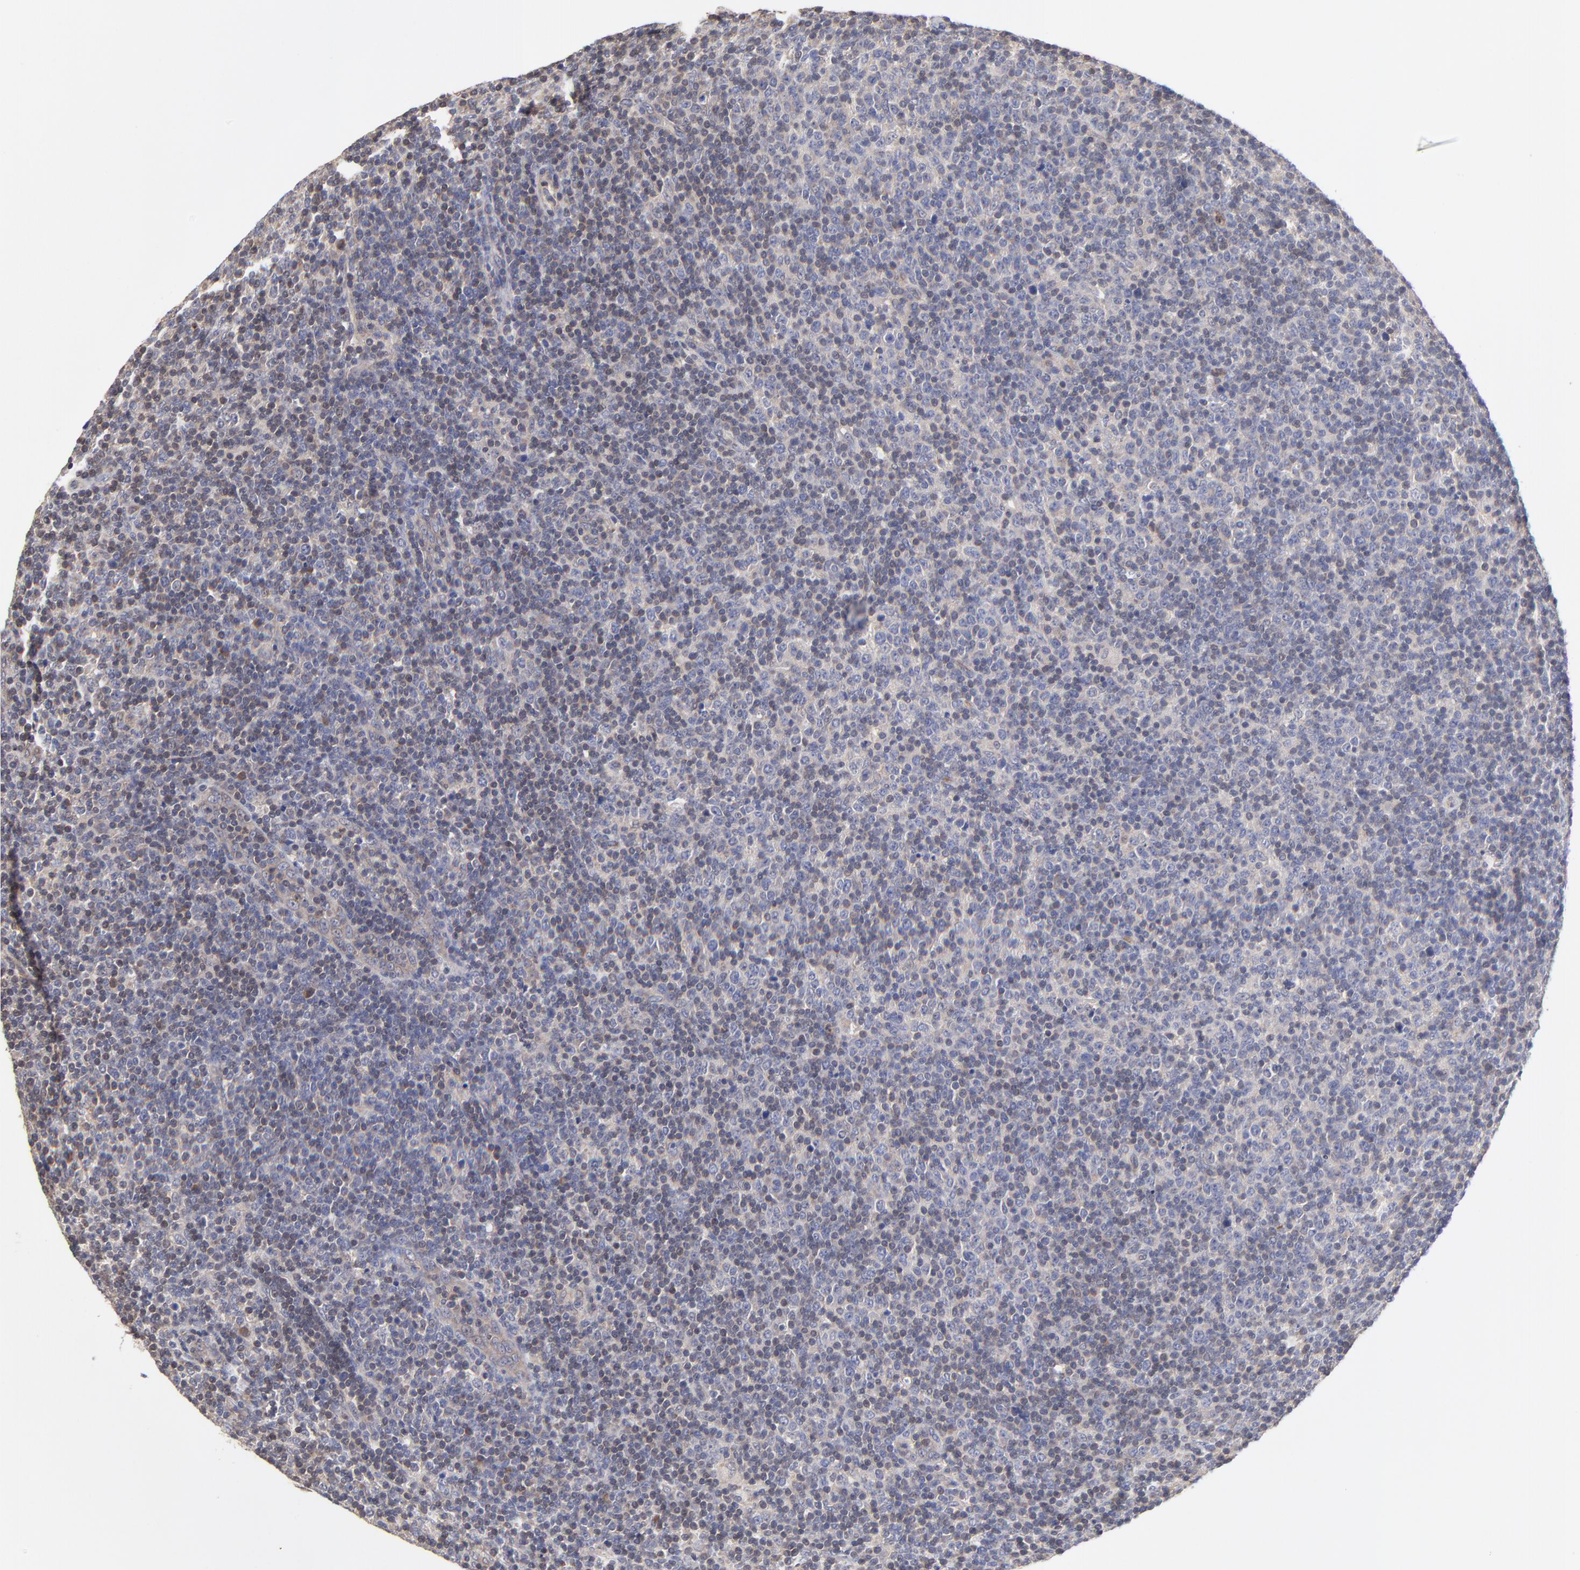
{"staining": {"intensity": "moderate", "quantity": "<25%", "location": "cytoplasmic/membranous"}, "tissue": "lymphoma", "cell_type": "Tumor cells", "image_type": "cancer", "snomed": [{"axis": "morphology", "description": "Malignant lymphoma, non-Hodgkin's type, Low grade"}, {"axis": "topography", "description": "Lymph node"}], "caption": "A high-resolution histopathology image shows immunohistochemistry (IHC) staining of low-grade malignant lymphoma, non-Hodgkin's type, which displays moderate cytoplasmic/membranous positivity in about <25% of tumor cells.", "gene": "PCMT1", "patient": {"sex": "male", "age": 70}}